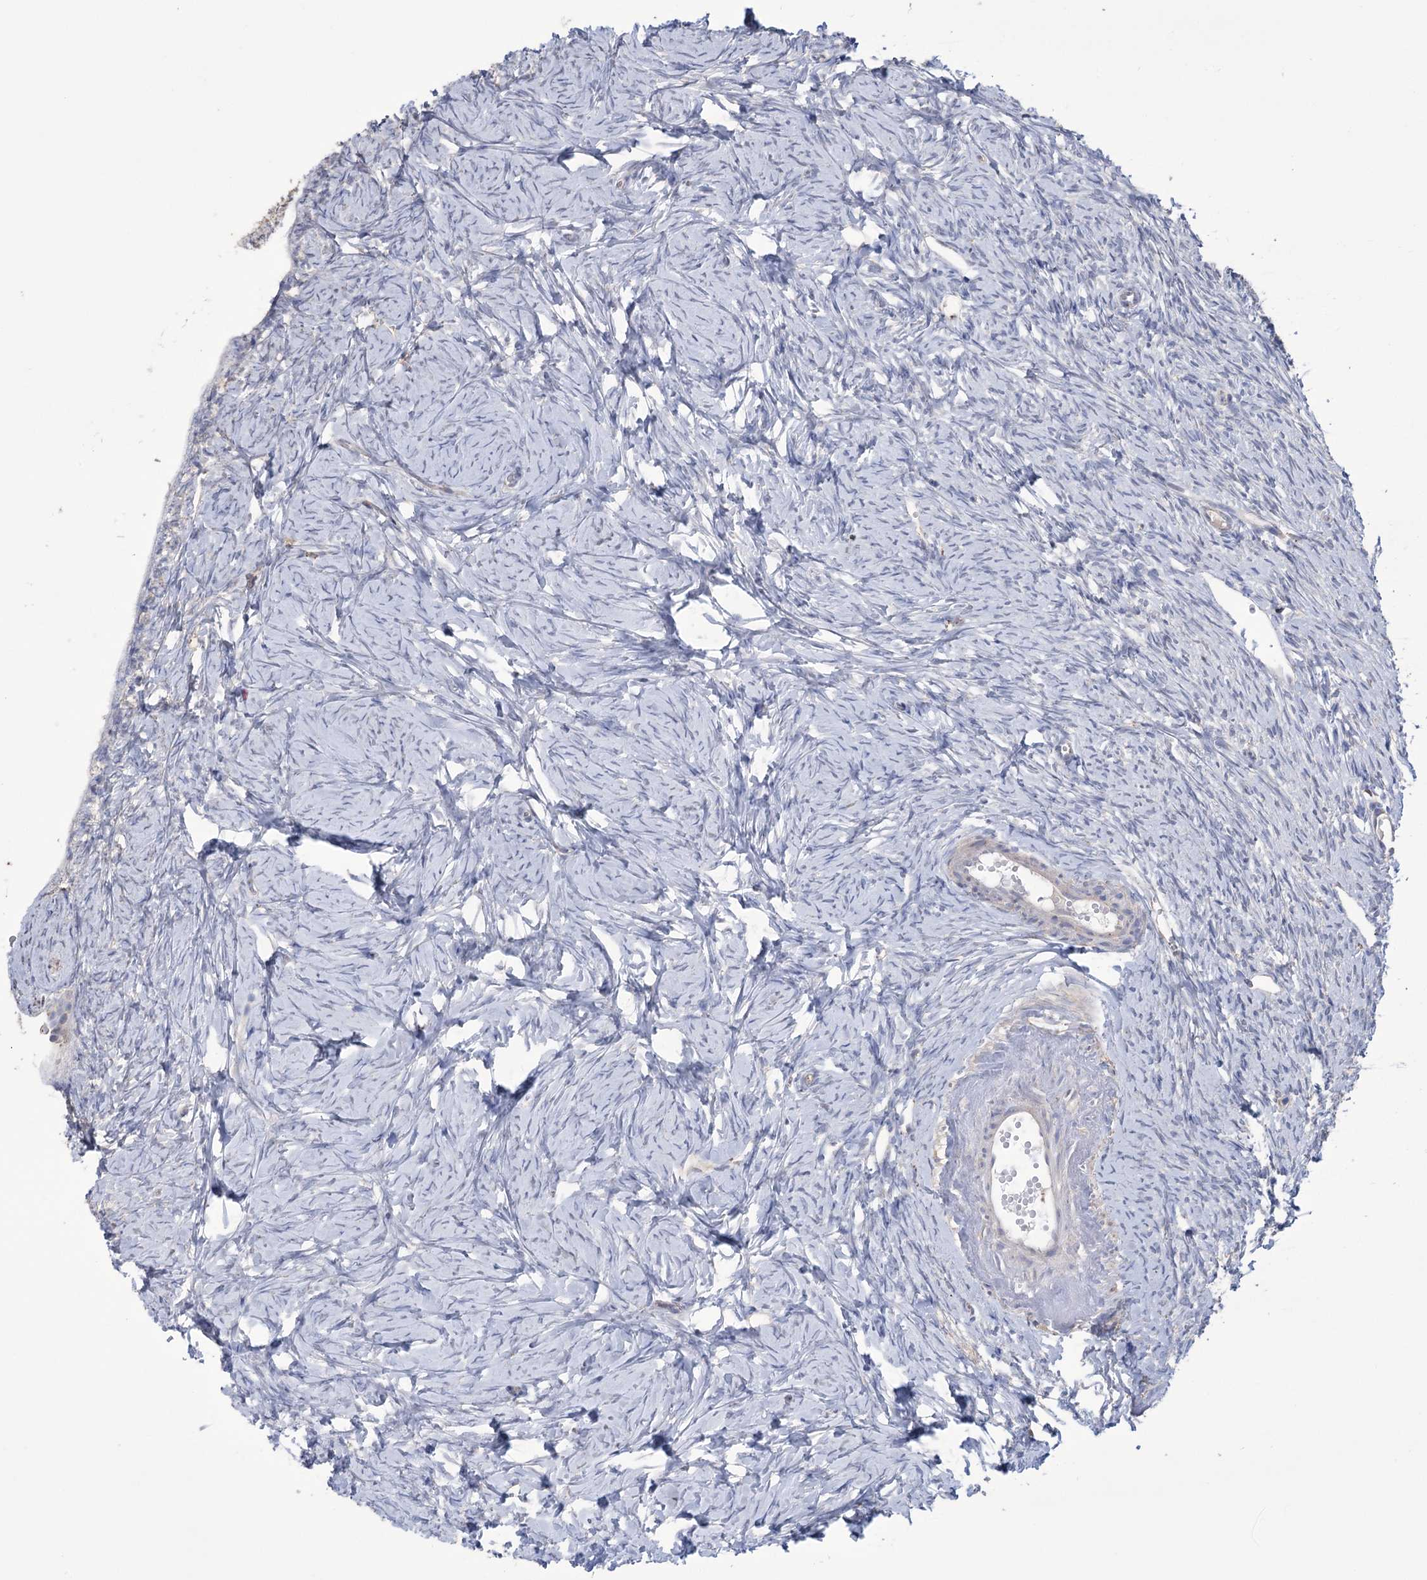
{"staining": {"intensity": "negative", "quantity": "none", "location": "none"}, "tissue": "ovary", "cell_type": "Ovarian stroma cells", "image_type": "normal", "snomed": [{"axis": "morphology", "description": "Normal tissue, NOS"}, {"axis": "topography", "description": "Ovary"}], "caption": "This is a histopathology image of immunohistochemistry (IHC) staining of normal ovary, which shows no positivity in ovarian stroma cells.", "gene": "TRIM71", "patient": {"sex": "female", "age": 51}}